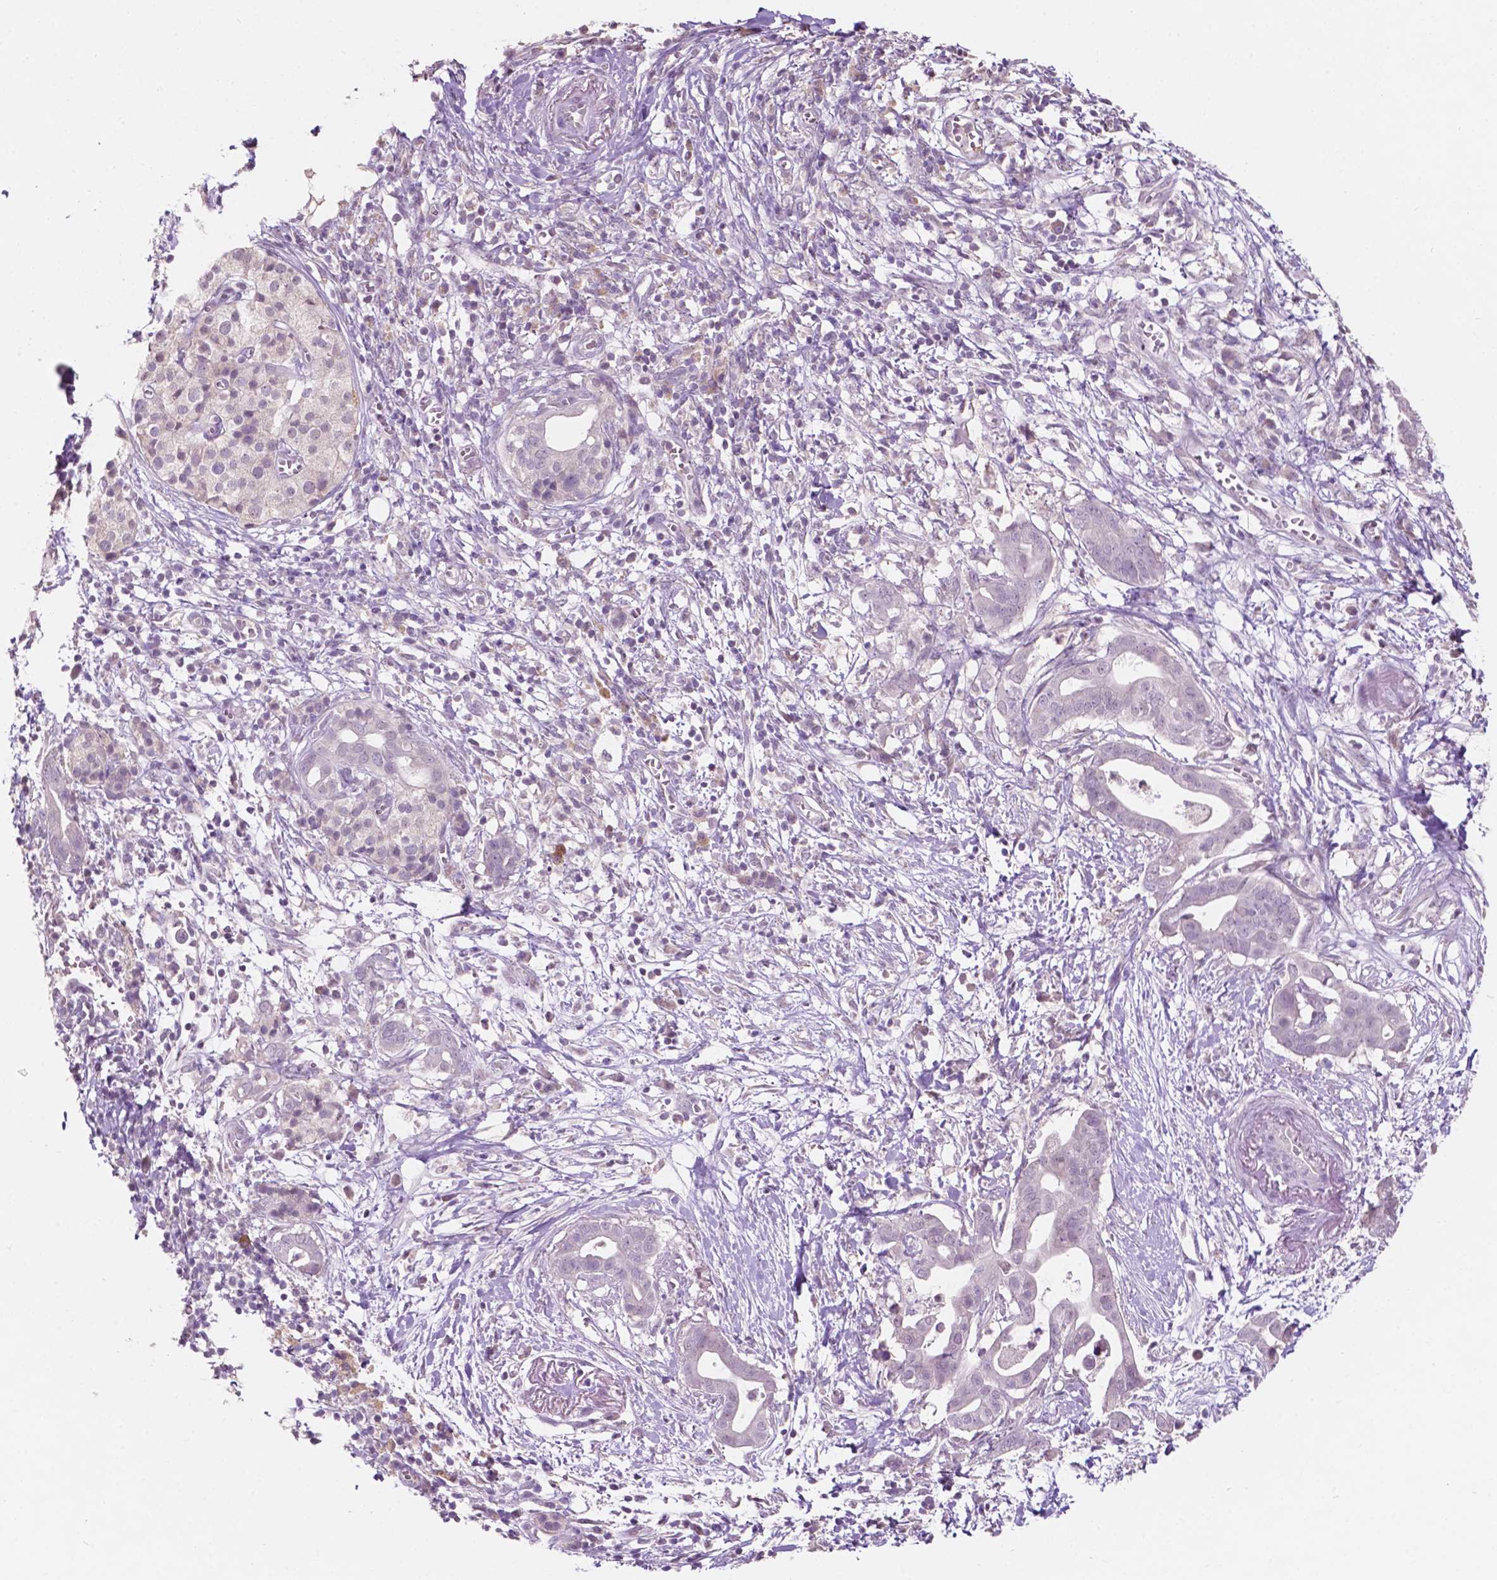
{"staining": {"intensity": "negative", "quantity": "none", "location": "none"}, "tissue": "pancreatic cancer", "cell_type": "Tumor cells", "image_type": "cancer", "snomed": [{"axis": "morphology", "description": "Adenocarcinoma, NOS"}, {"axis": "topography", "description": "Pancreas"}], "caption": "Photomicrograph shows no significant protein expression in tumor cells of pancreatic adenocarcinoma.", "gene": "TM6SF2", "patient": {"sex": "male", "age": 61}}